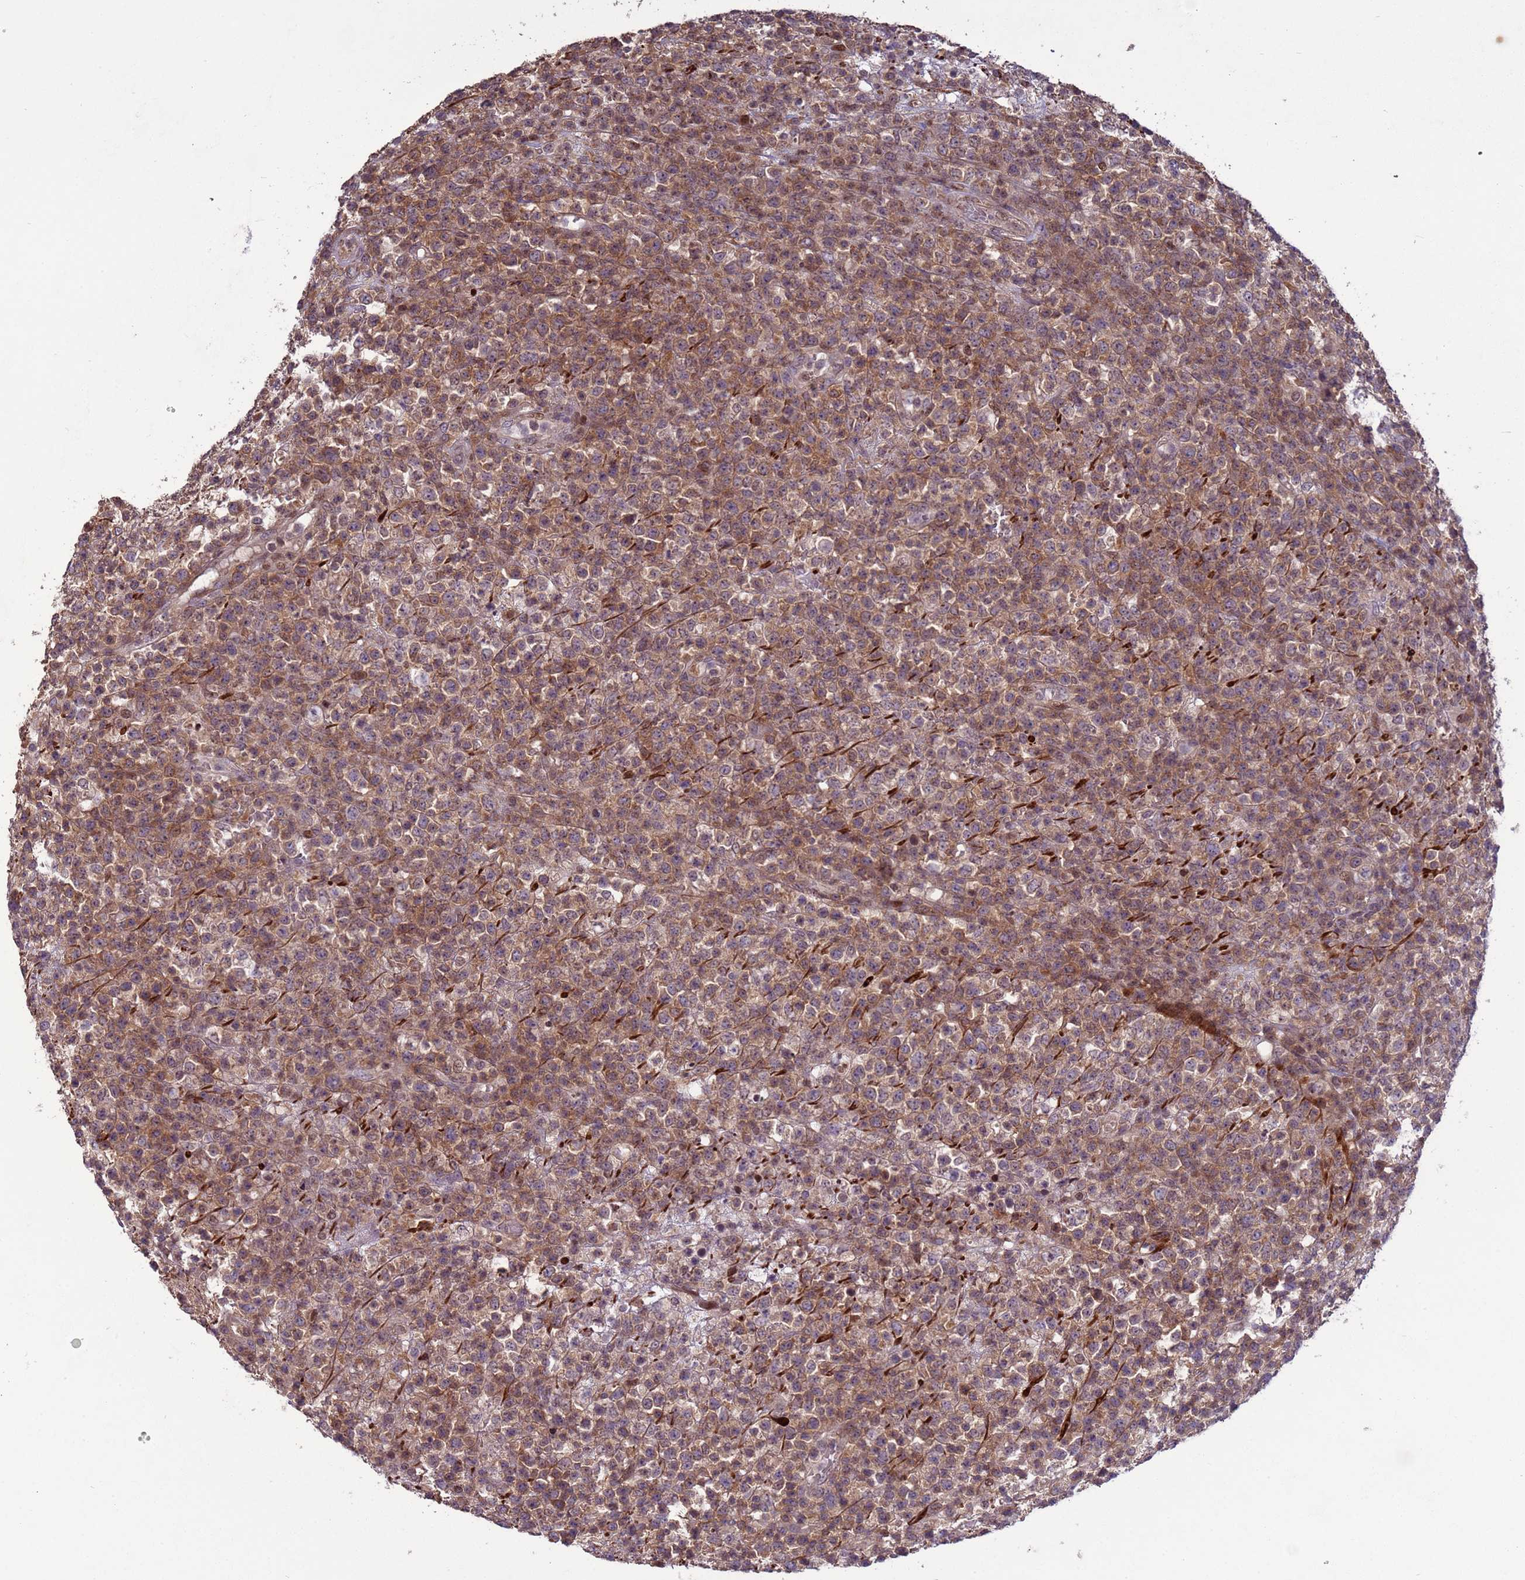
{"staining": {"intensity": "moderate", "quantity": "25%-75%", "location": "cytoplasmic/membranous"}, "tissue": "lymphoma", "cell_type": "Tumor cells", "image_type": "cancer", "snomed": [{"axis": "morphology", "description": "Malignant lymphoma, non-Hodgkin's type, High grade"}, {"axis": "topography", "description": "Colon"}], "caption": "Moderate cytoplasmic/membranous expression is present in about 25%-75% of tumor cells in lymphoma.", "gene": "HGH1", "patient": {"sex": "female", "age": 53}}